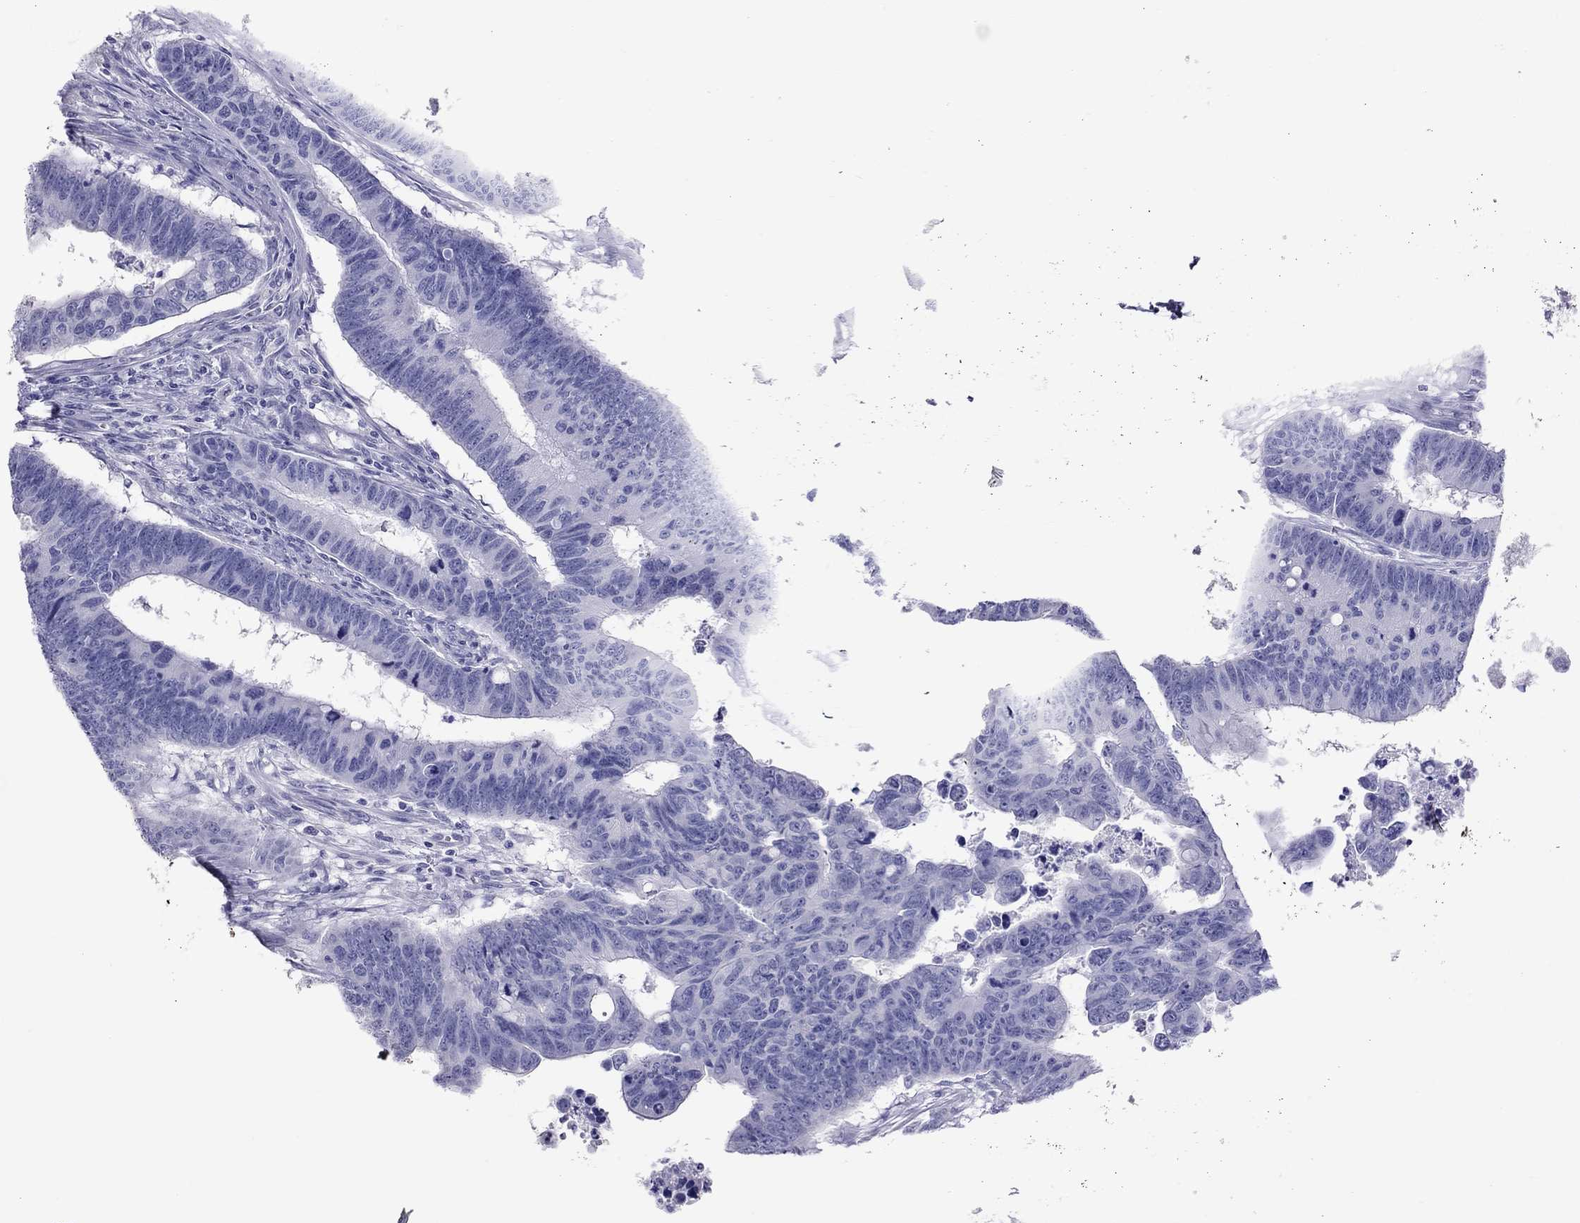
{"staining": {"intensity": "negative", "quantity": "none", "location": "none"}, "tissue": "colorectal cancer", "cell_type": "Tumor cells", "image_type": "cancer", "snomed": [{"axis": "morphology", "description": "Adenocarcinoma, NOS"}, {"axis": "topography", "description": "Appendix"}, {"axis": "topography", "description": "Colon"}, {"axis": "topography", "description": "Cecum"}, {"axis": "topography", "description": "Colon asc"}], "caption": "DAB (3,3'-diaminobenzidine) immunohistochemical staining of colorectal adenocarcinoma reveals no significant staining in tumor cells.", "gene": "STAG3", "patient": {"sex": "female", "age": 85}}